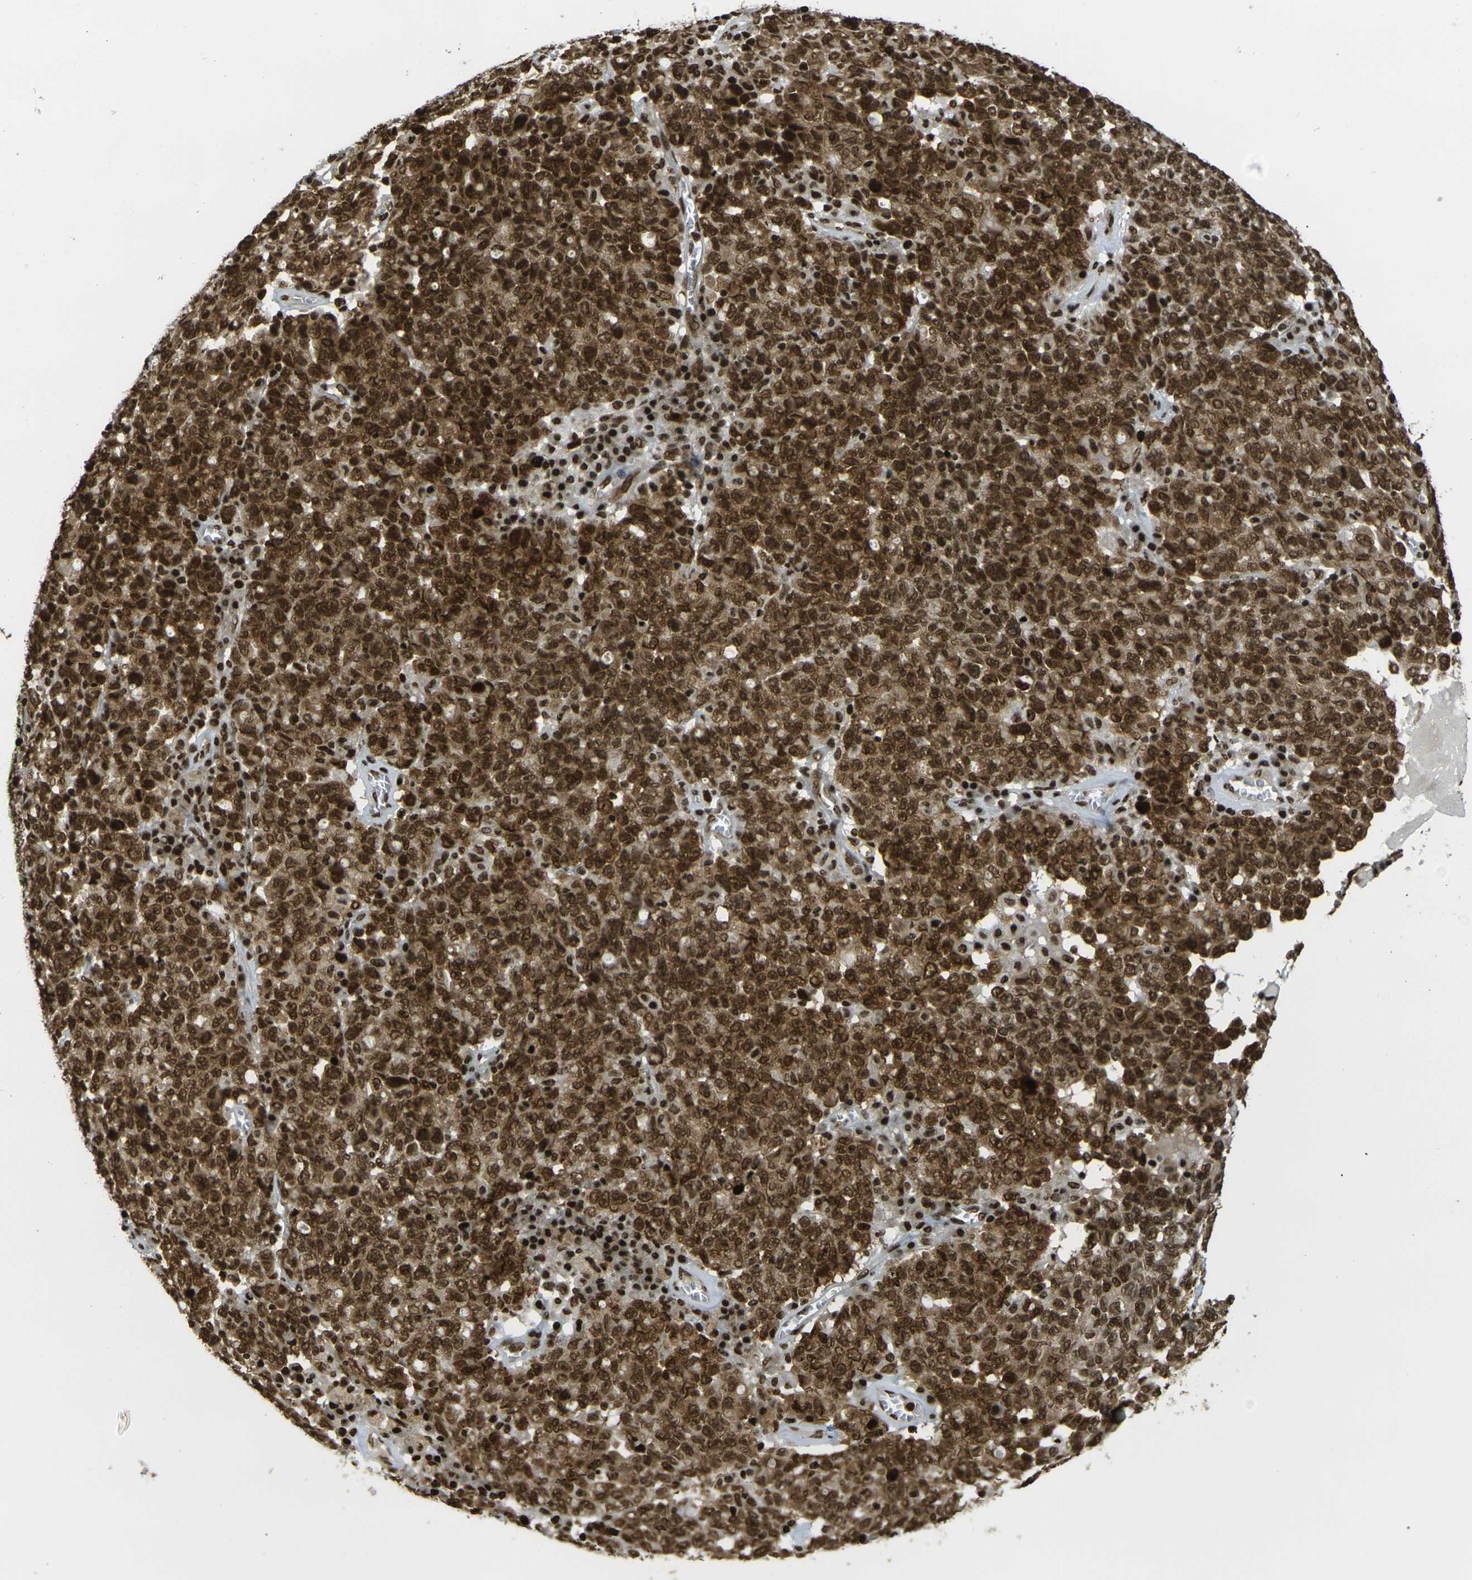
{"staining": {"intensity": "strong", "quantity": ">75%", "location": "cytoplasmic/membranous,nuclear"}, "tissue": "ovarian cancer", "cell_type": "Tumor cells", "image_type": "cancer", "snomed": [{"axis": "morphology", "description": "Carcinoma, endometroid"}, {"axis": "topography", "description": "Ovary"}], "caption": "Protein staining displays strong cytoplasmic/membranous and nuclear staining in about >75% of tumor cells in ovarian cancer. The protein is shown in brown color, while the nuclei are stained blue.", "gene": "RUVBL2", "patient": {"sex": "female", "age": 62}}